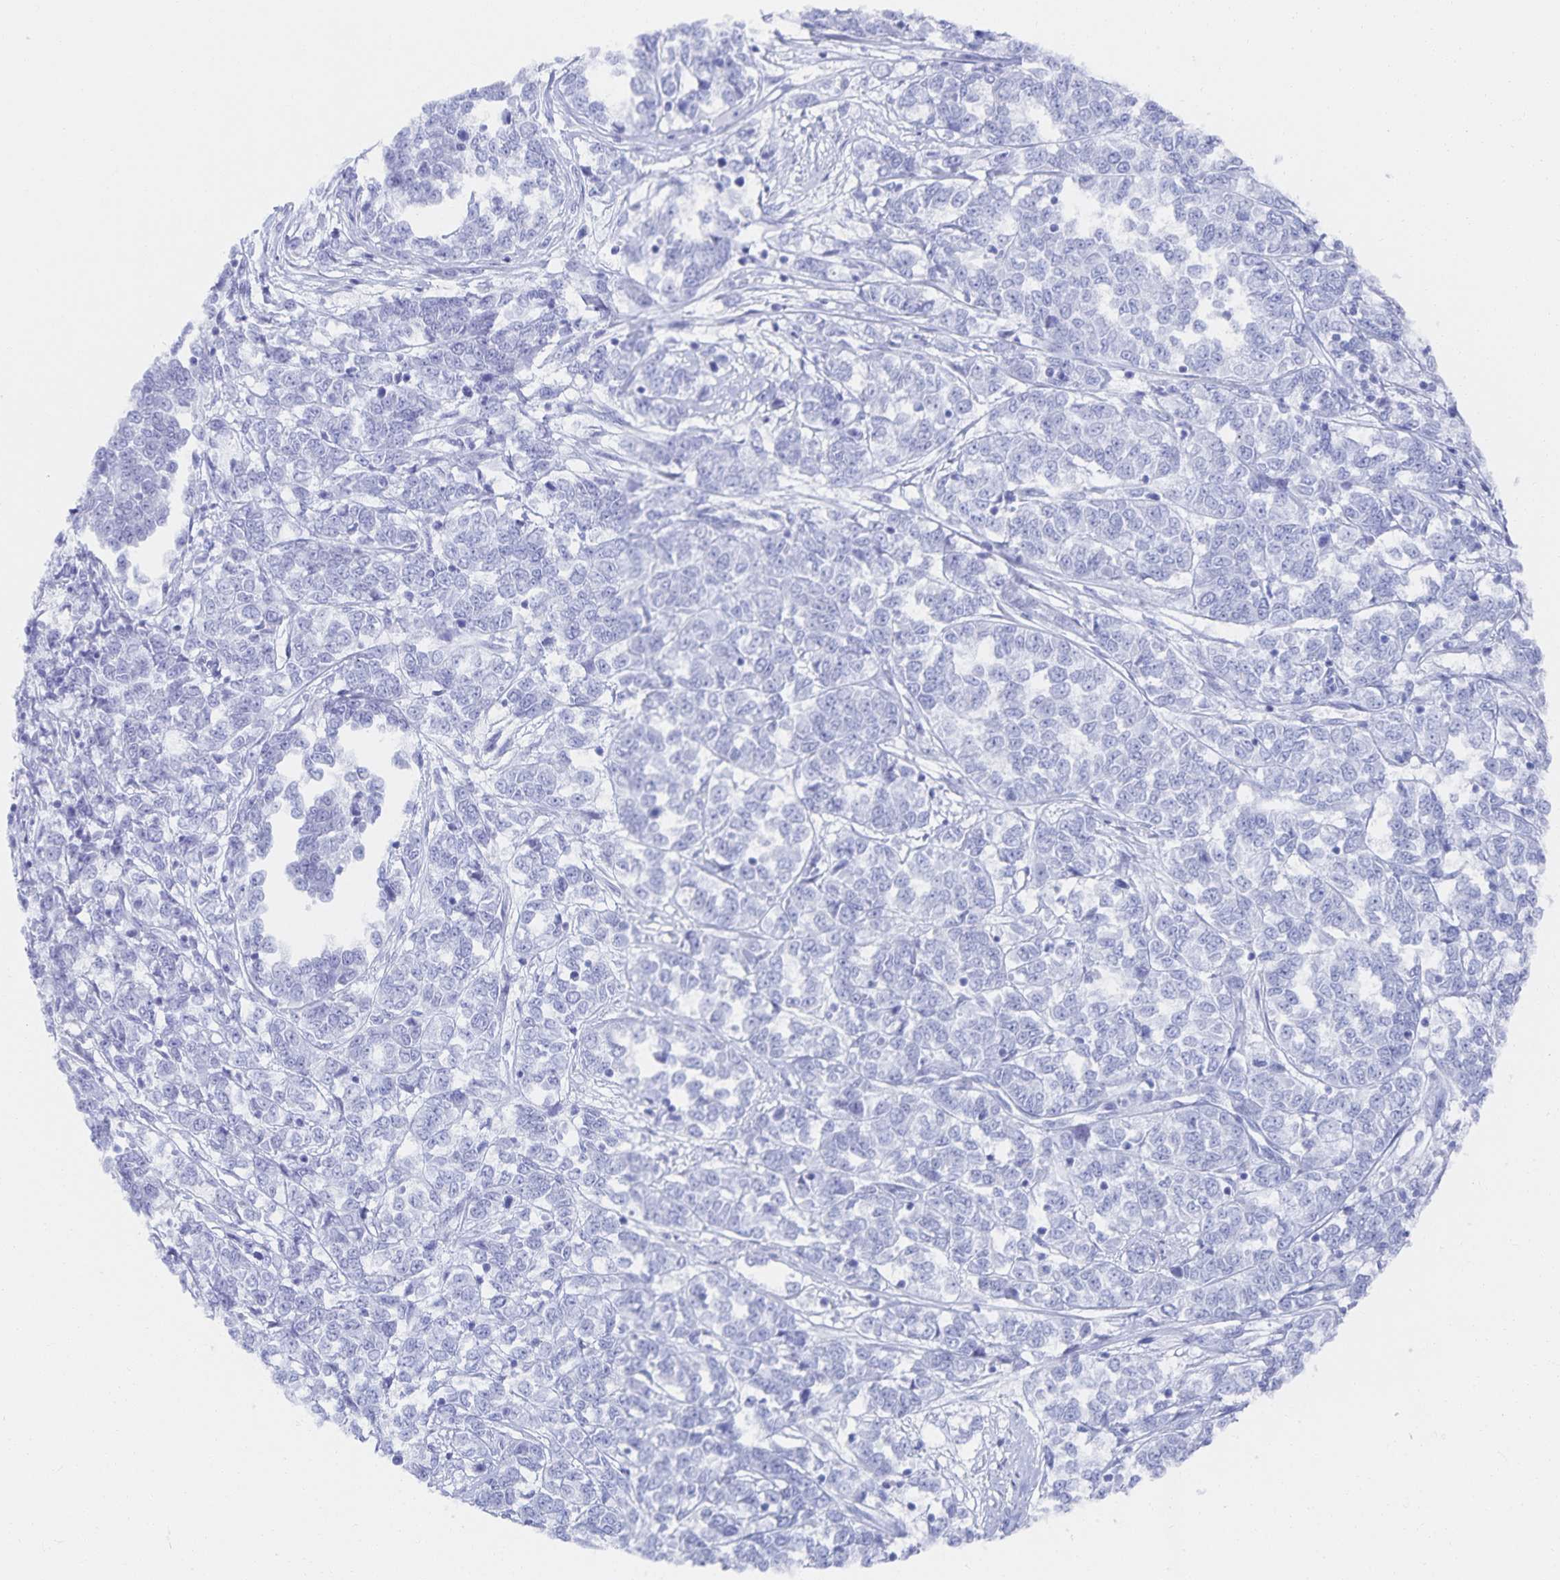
{"staining": {"intensity": "negative", "quantity": "none", "location": "none"}, "tissue": "melanoma", "cell_type": "Tumor cells", "image_type": "cancer", "snomed": [{"axis": "morphology", "description": "Malignant melanoma, NOS"}, {"axis": "topography", "description": "Skin"}], "caption": "An IHC photomicrograph of malignant melanoma is shown. There is no staining in tumor cells of malignant melanoma. The staining is performed using DAB (3,3'-diaminobenzidine) brown chromogen with nuclei counter-stained in using hematoxylin.", "gene": "SNTN", "patient": {"sex": "female", "age": 72}}